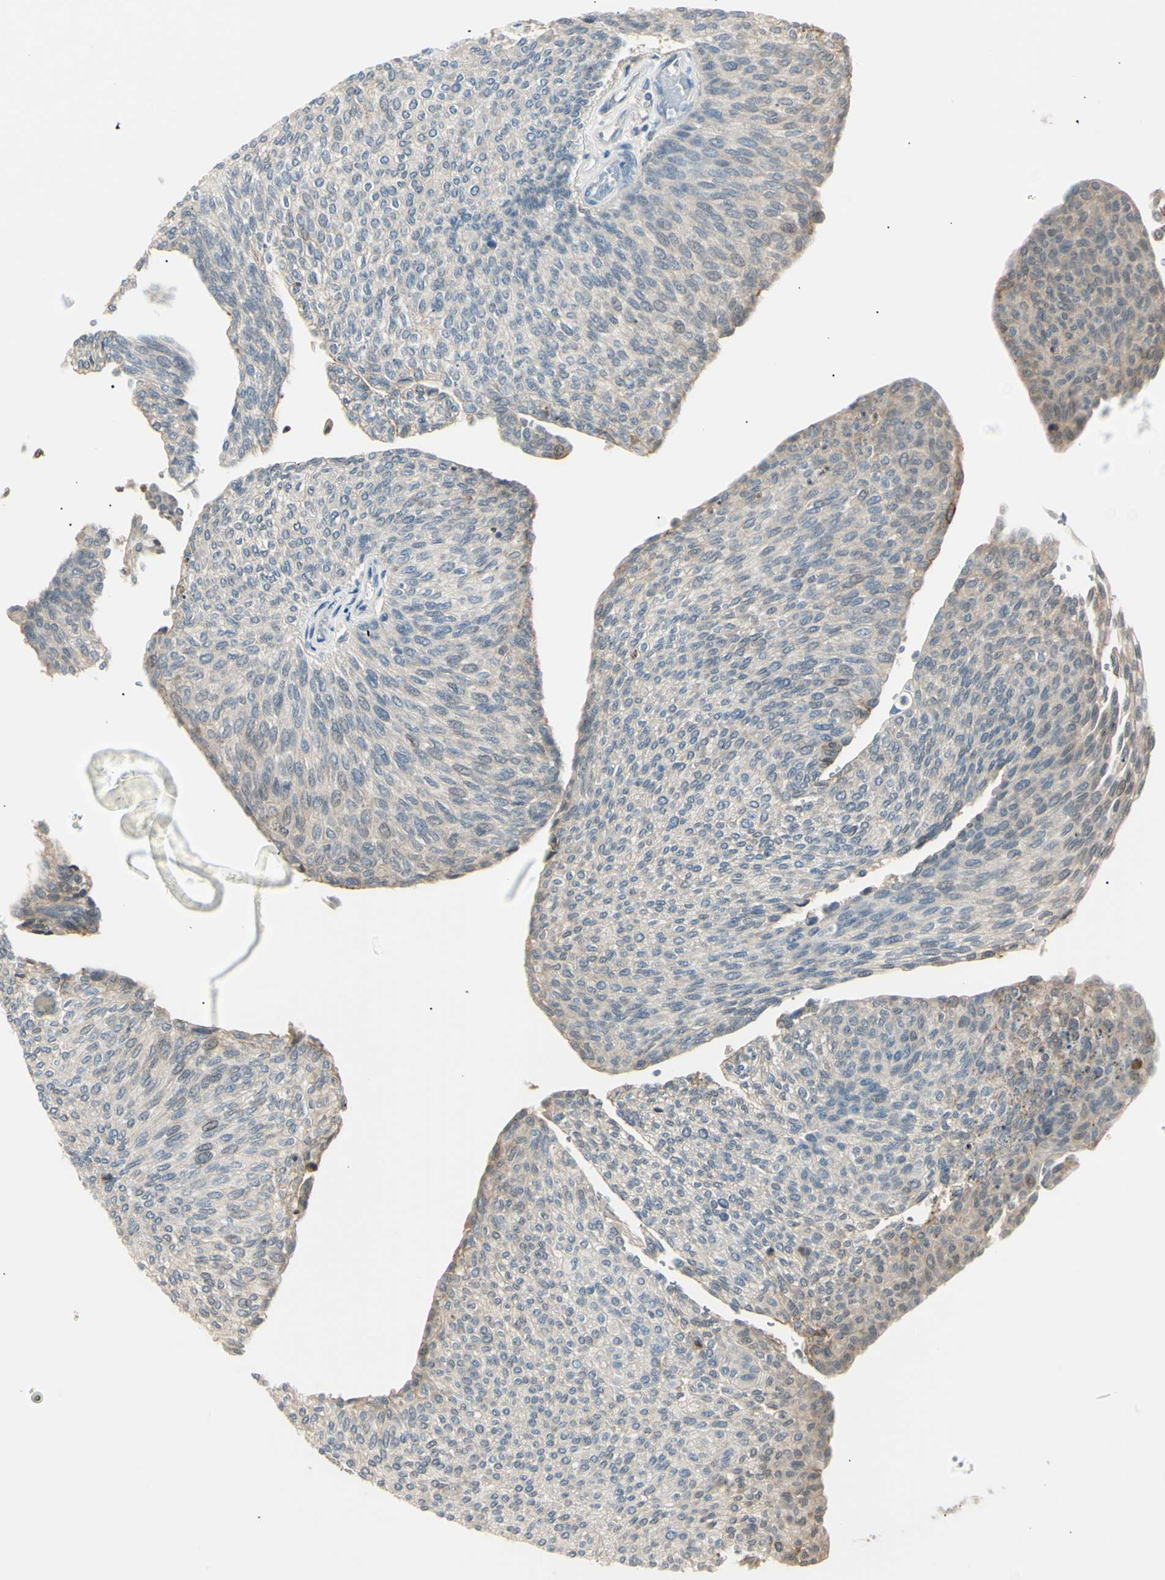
{"staining": {"intensity": "weak", "quantity": "<25%", "location": "cytoplasmic/membranous"}, "tissue": "urothelial cancer", "cell_type": "Tumor cells", "image_type": "cancer", "snomed": [{"axis": "morphology", "description": "Urothelial carcinoma, Low grade"}, {"axis": "topography", "description": "Urinary bladder"}], "caption": "Human urothelial cancer stained for a protein using immunohistochemistry displays no expression in tumor cells.", "gene": "LHPP", "patient": {"sex": "female", "age": 79}}